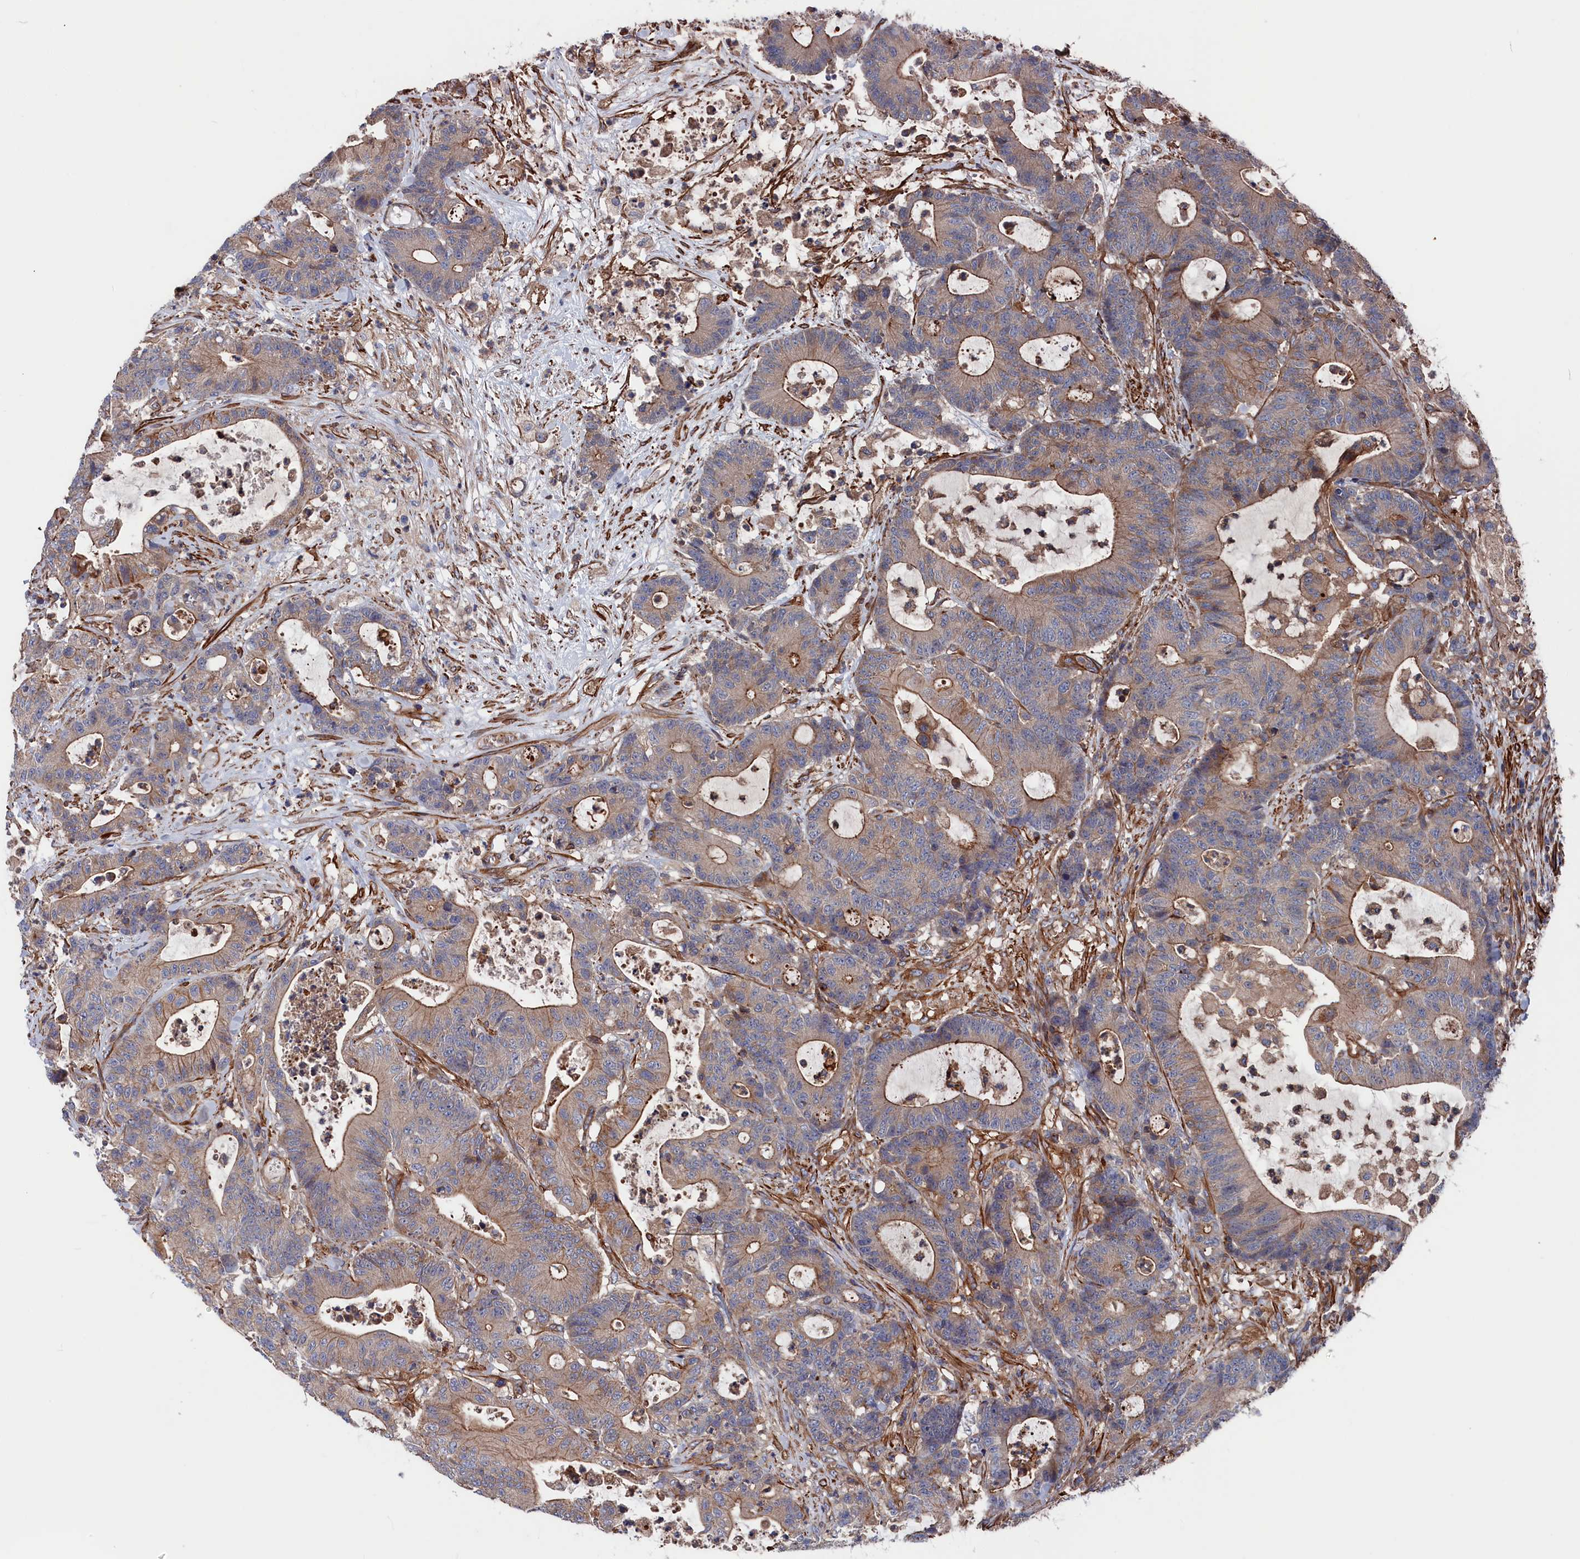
{"staining": {"intensity": "moderate", "quantity": ">75%", "location": "cytoplasmic/membranous"}, "tissue": "colorectal cancer", "cell_type": "Tumor cells", "image_type": "cancer", "snomed": [{"axis": "morphology", "description": "Adenocarcinoma, NOS"}, {"axis": "topography", "description": "Colon"}], "caption": "Immunohistochemical staining of colorectal adenocarcinoma demonstrates medium levels of moderate cytoplasmic/membranous expression in approximately >75% of tumor cells.", "gene": "LDHD", "patient": {"sex": "female", "age": 84}}